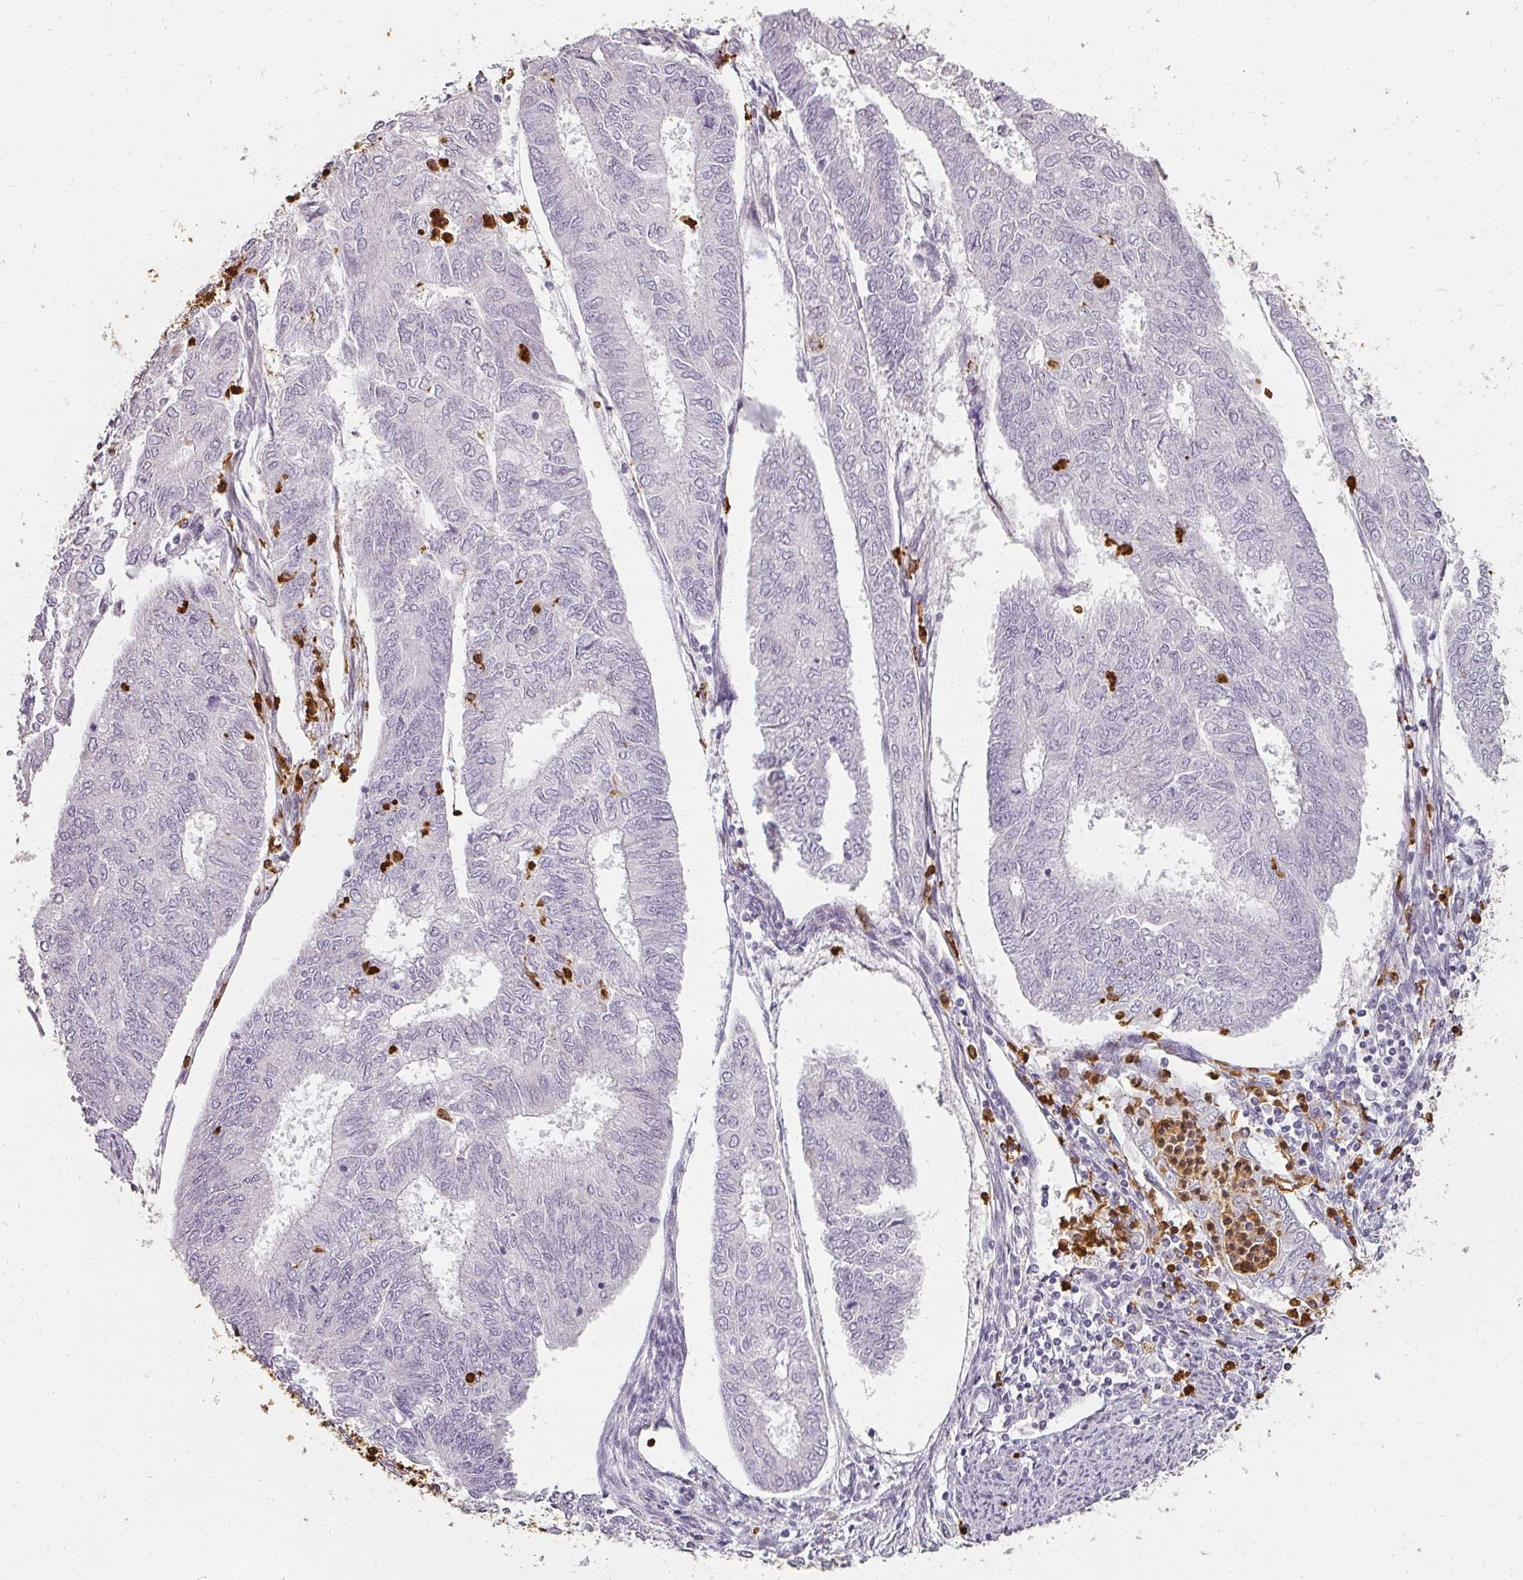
{"staining": {"intensity": "negative", "quantity": "none", "location": "none"}, "tissue": "endometrial cancer", "cell_type": "Tumor cells", "image_type": "cancer", "snomed": [{"axis": "morphology", "description": "Adenocarcinoma, NOS"}, {"axis": "topography", "description": "Endometrium"}], "caption": "Immunohistochemistry (IHC) photomicrograph of human endometrial cancer (adenocarcinoma) stained for a protein (brown), which reveals no expression in tumor cells.", "gene": "BIK", "patient": {"sex": "female", "age": 68}}